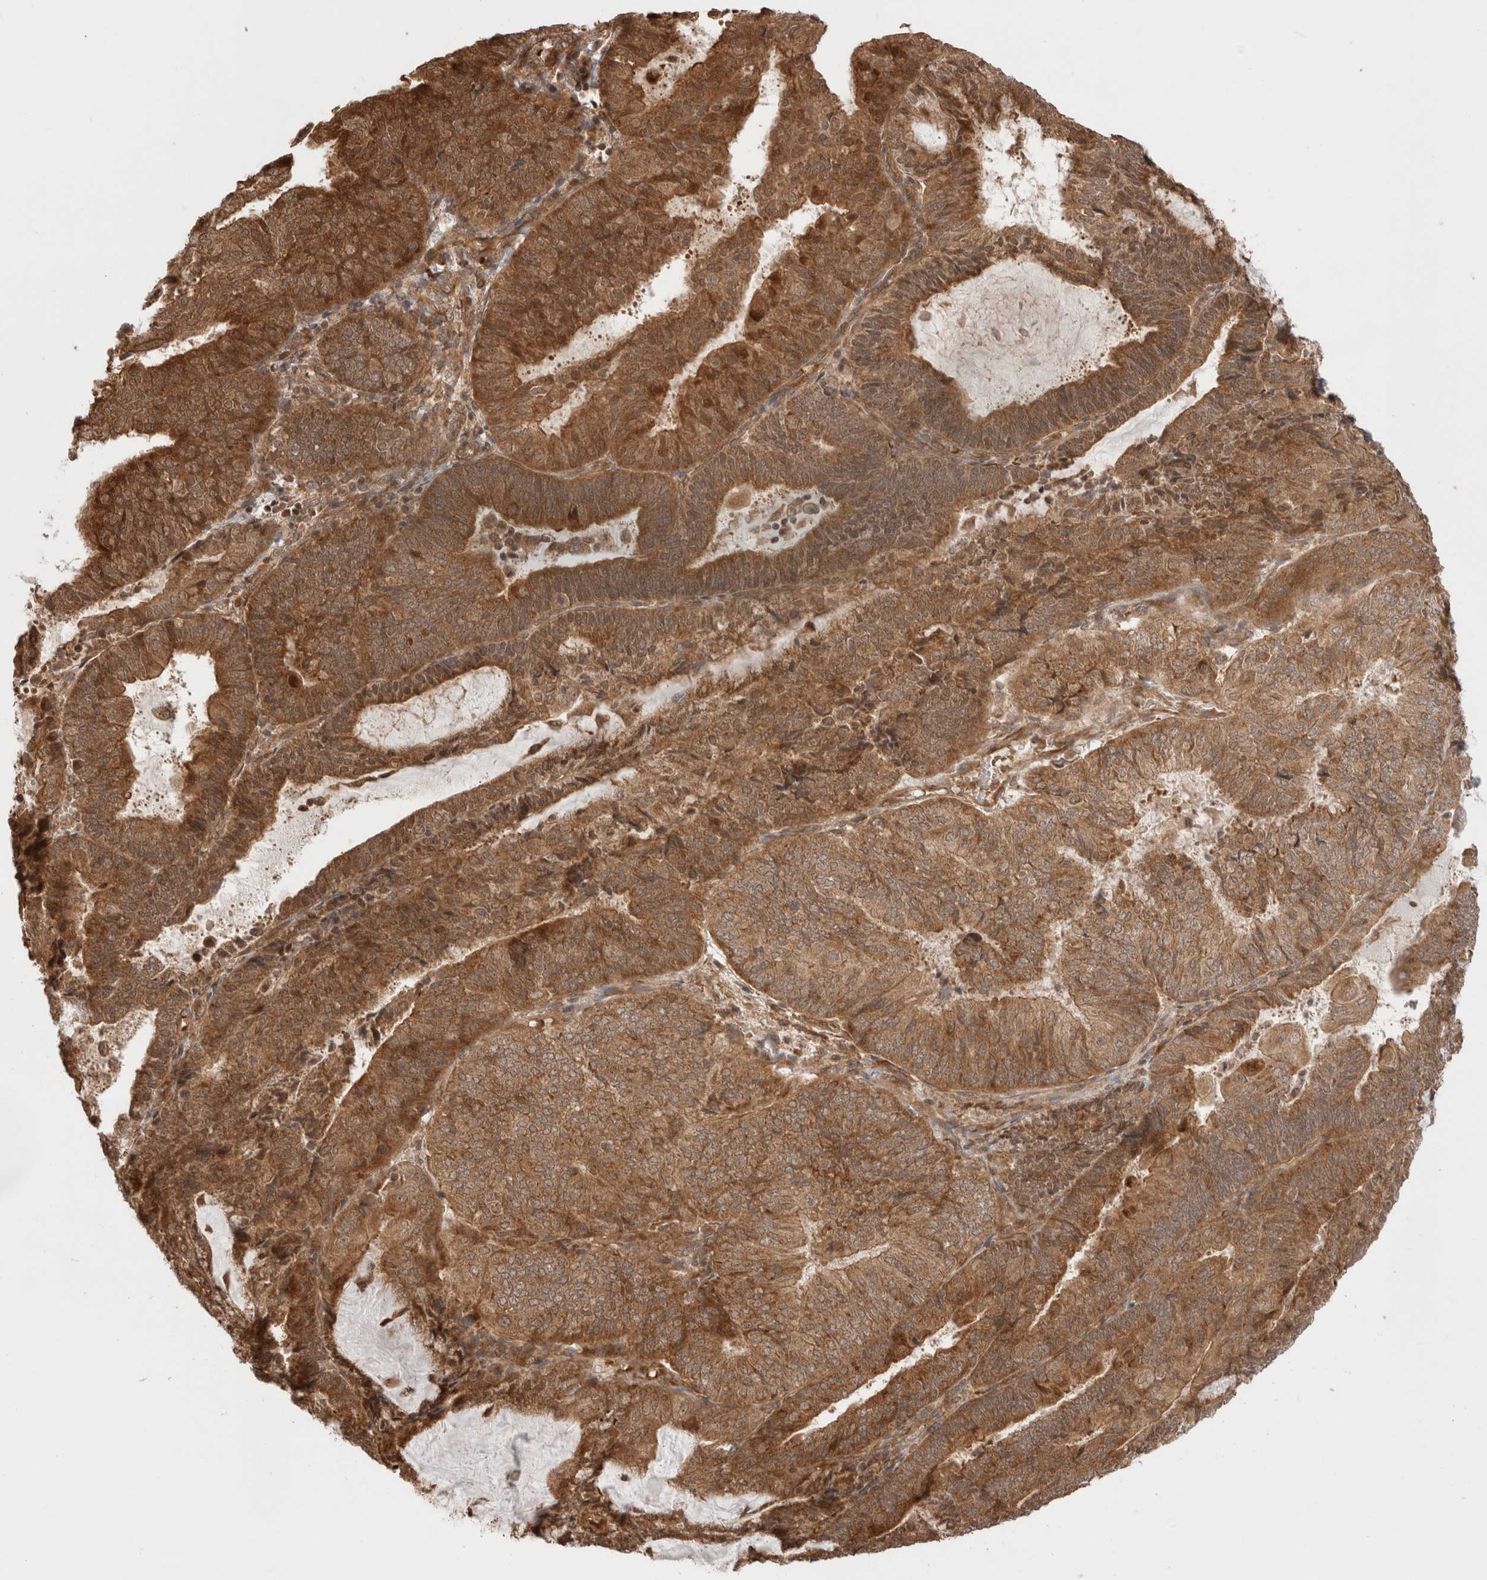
{"staining": {"intensity": "strong", "quantity": ">75%", "location": "cytoplasmic/membranous"}, "tissue": "endometrial cancer", "cell_type": "Tumor cells", "image_type": "cancer", "snomed": [{"axis": "morphology", "description": "Adenocarcinoma, NOS"}, {"axis": "topography", "description": "Endometrium"}], "caption": "Immunohistochemistry image of endometrial cancer stained for a protein (brown), which exhibits high levels of strong cytoplasmic/membranous staining in approximately >75% of tumor cells.", "gene": "ZNF649", "patient": {"sex": "female", "age": 81}}